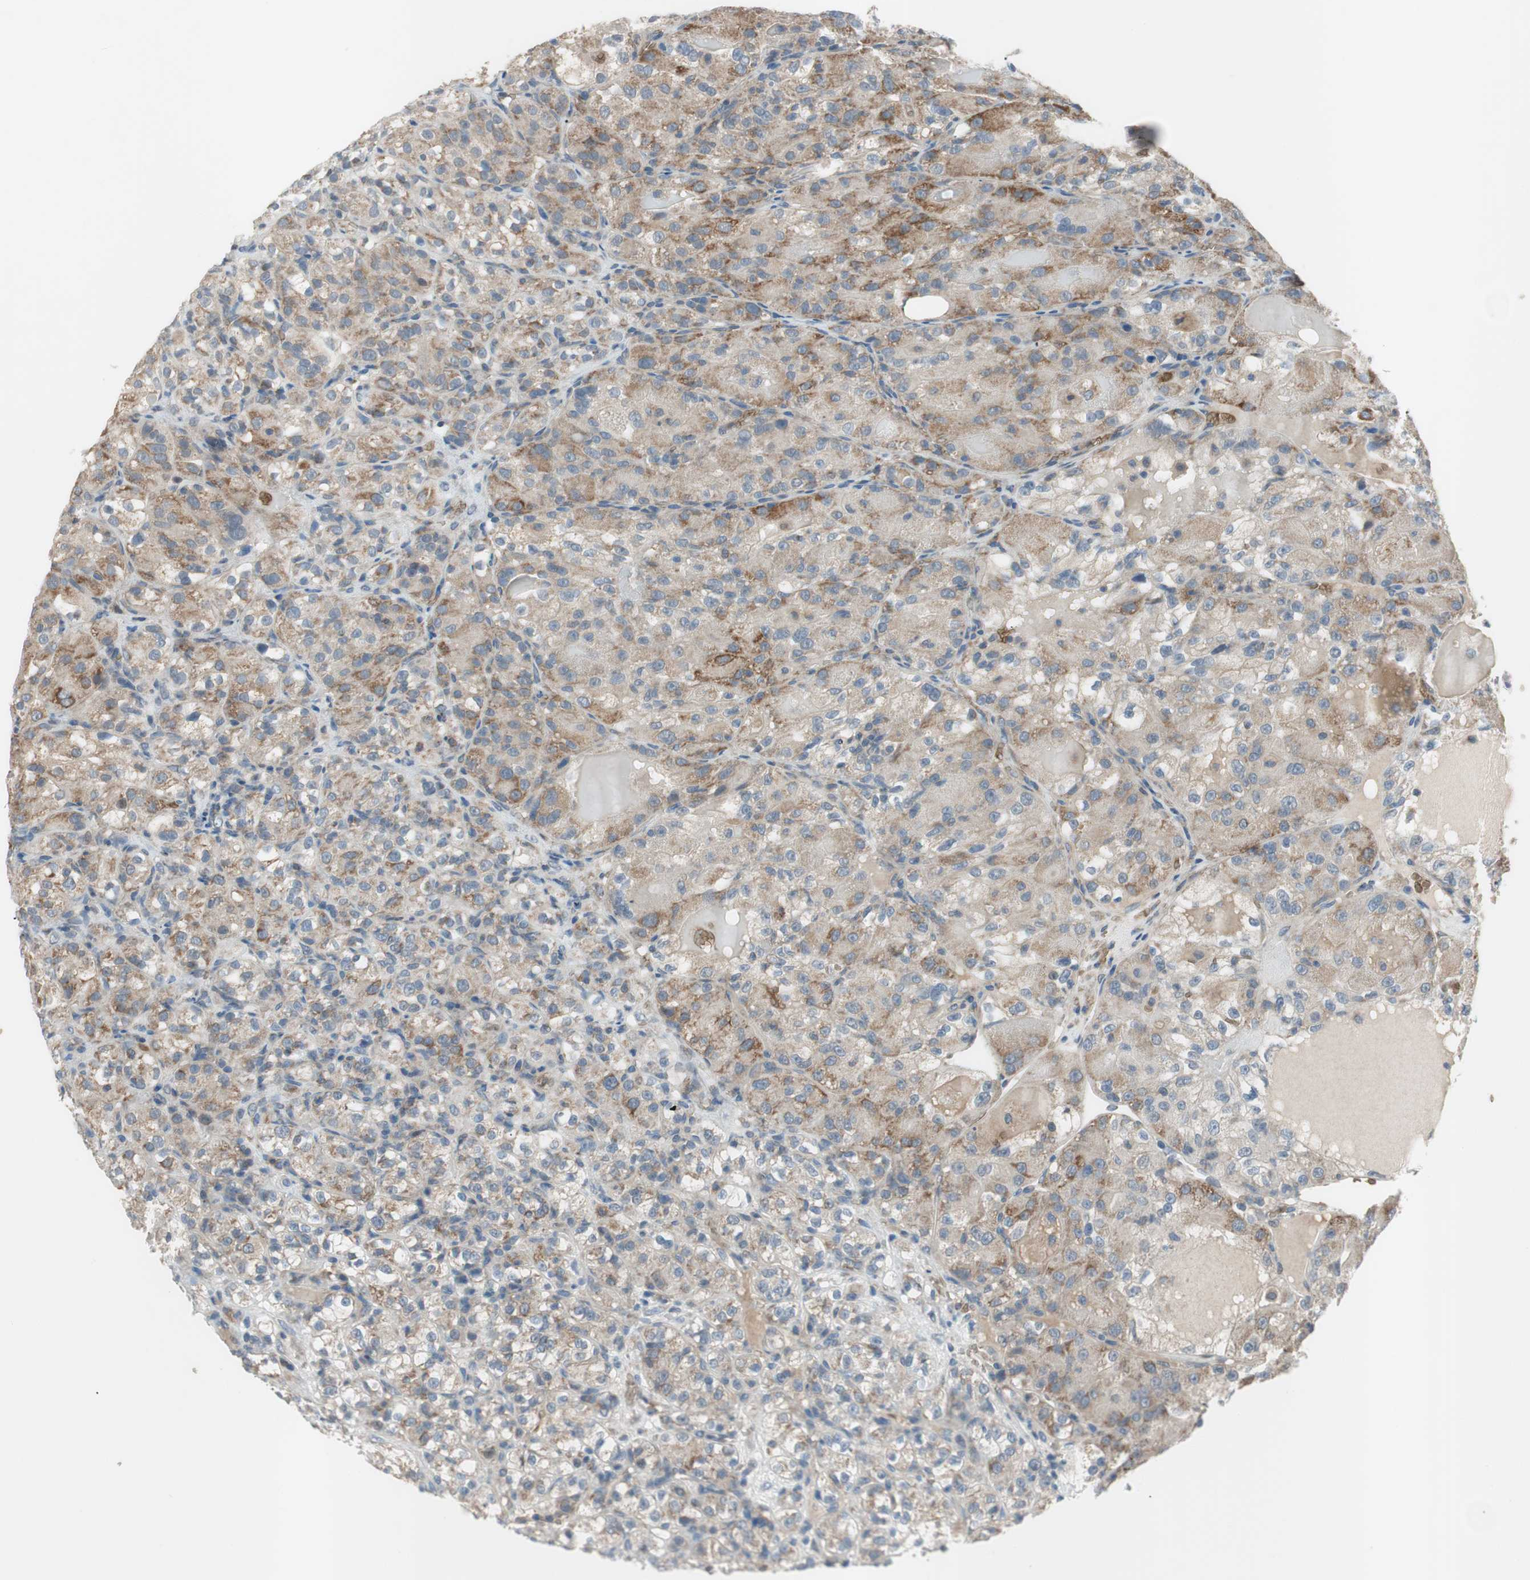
{"staining": {"intensity": "weak", "quantity": ">75%", "location": "cytoplasmic/membranous"}, "tissue": "renal cancer", "cell_type": "Tumor cells", "image_type": "cancer", "snomed": [{"axis": "morphology", "description": "Normal tissue, NOS"}, {"axis": "morphology", "description": "Adenocarcinoma, NOS"}, {"axis": "topography", "description": "Kidney"}], "caption": "IHC micrograph of human renal cancer (adenocarcinoma) stained for a protein (brown), which demonstrates low levels of weak cytoplasmic/membranous staining in approximately >75% of tumor cells.", "gene": "GYPC", "patient": {"sex": "male", "age": 61}}